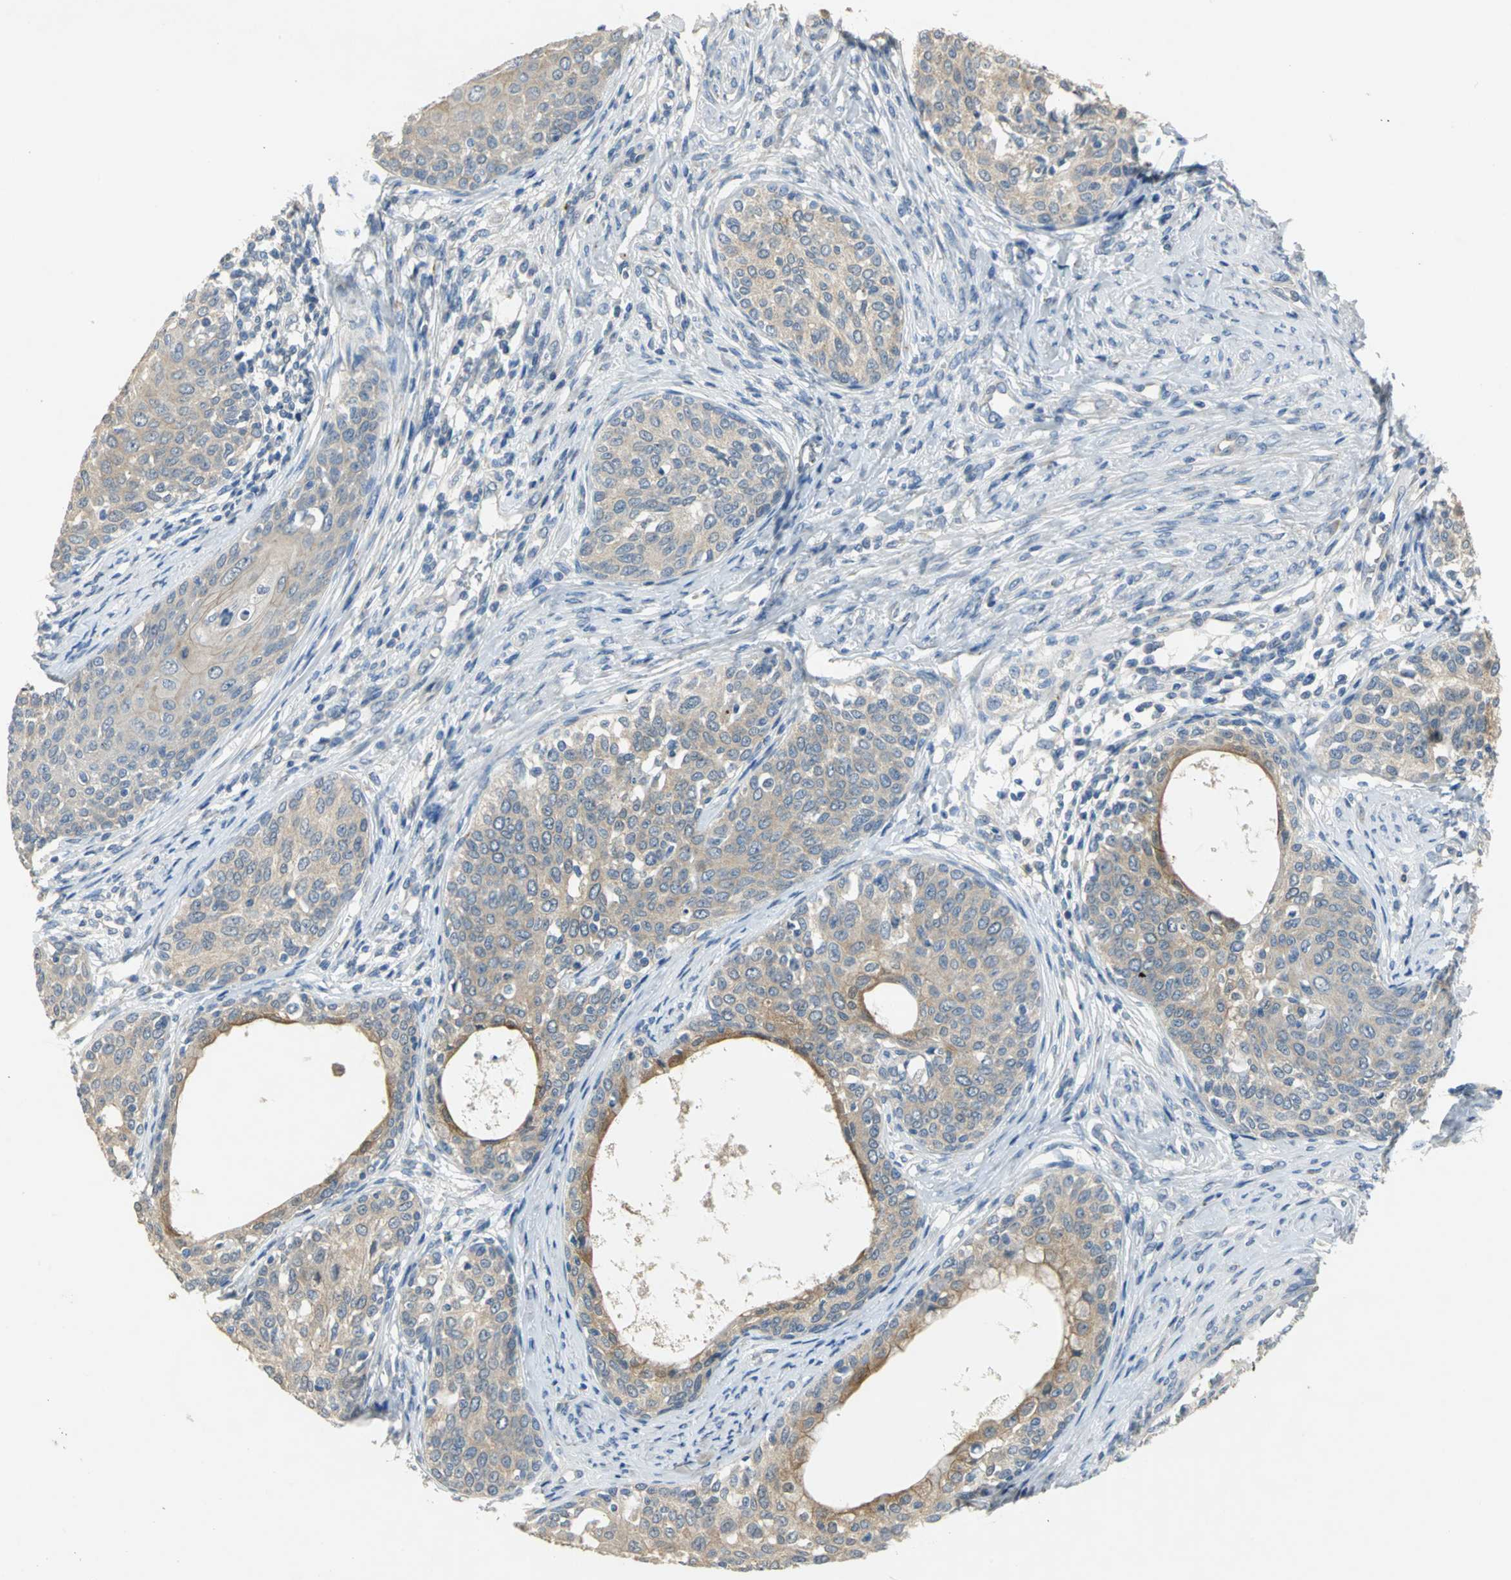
{"staining": {"intensity": "moderate", "quantity": ">75%", "location": "cytoplasmic/membranous"}, "tissue": "cervical cancer", "cell_type": "Tumor cells", "image_type": "cancer", "snomed": [{"axis": "morphology", "description": "Squamous cell carcinoma, NOS"}, {"axis": "morphology", "description": "Adenocarcinoma, NOS"}, {"axis": "topography", "description": "Cervix"}], "caption": "Immunohistochemical staining of cervical adenocarcinoma displays medium levels of moderate cytoplasmic/membranous positivity in approximately >75% of tumor cells.", "gene": "IL17RB", "patient": {"sex": "female", "age": 52}}